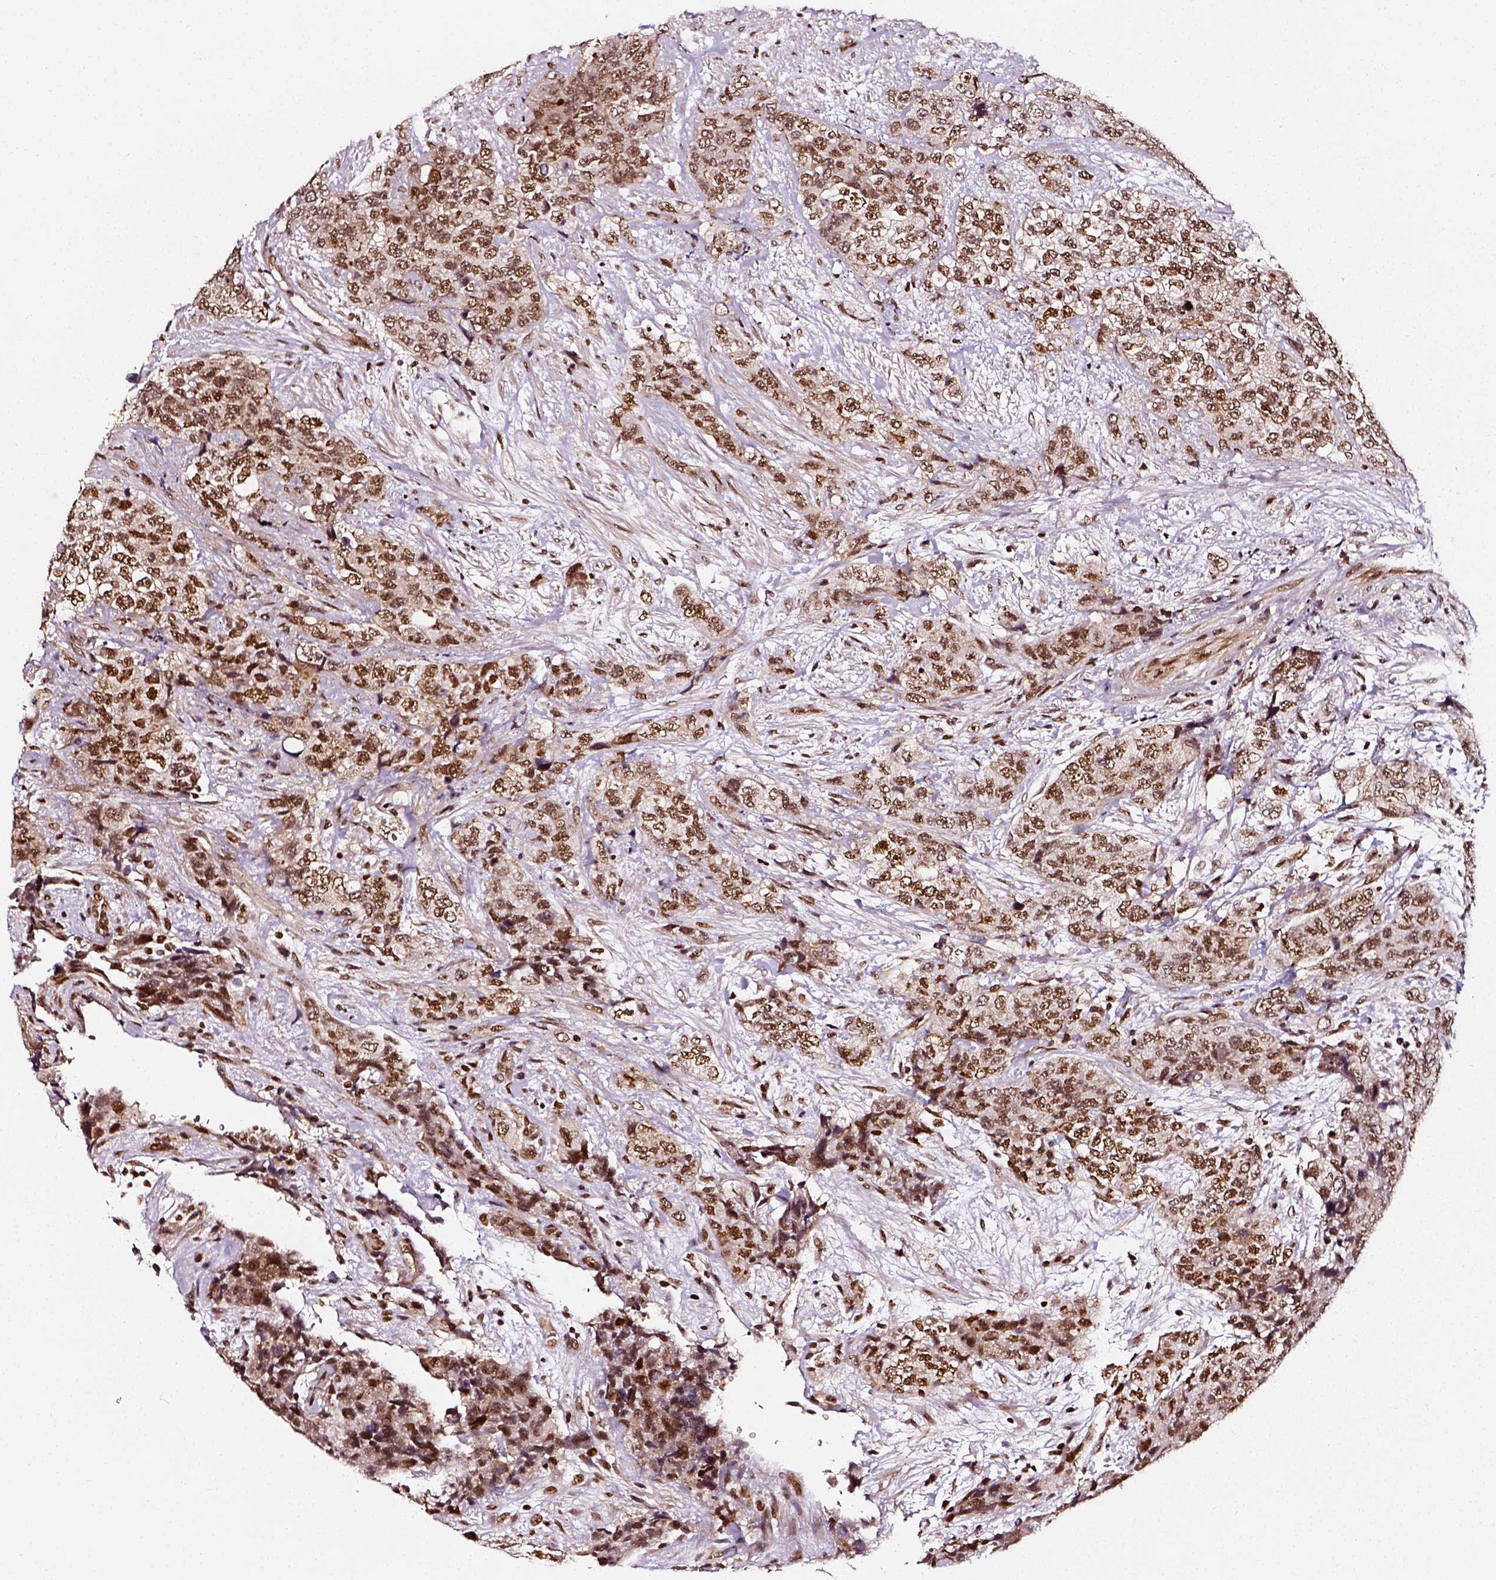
{"staining": {"intensity": "moderate", "quantity": ">75%", "location": "nuclear"}, "tissue": "urothelial cancer", "cell_type": "Tumor cells", "image_type": "cancer", "snomed": [{"axis": "morphology", "description": "Urothelial carcinoma, High grade"}, {"axis": "topography", "description": "Urinary bladder"}], "caption": "Immunohistochemical staining of human urothelial cancer reveals medium levels of moderate nuclear expression in about >75% of tumor cells.", "gene": "NACC1", "patient": {"sex": "female", "age": 78}}